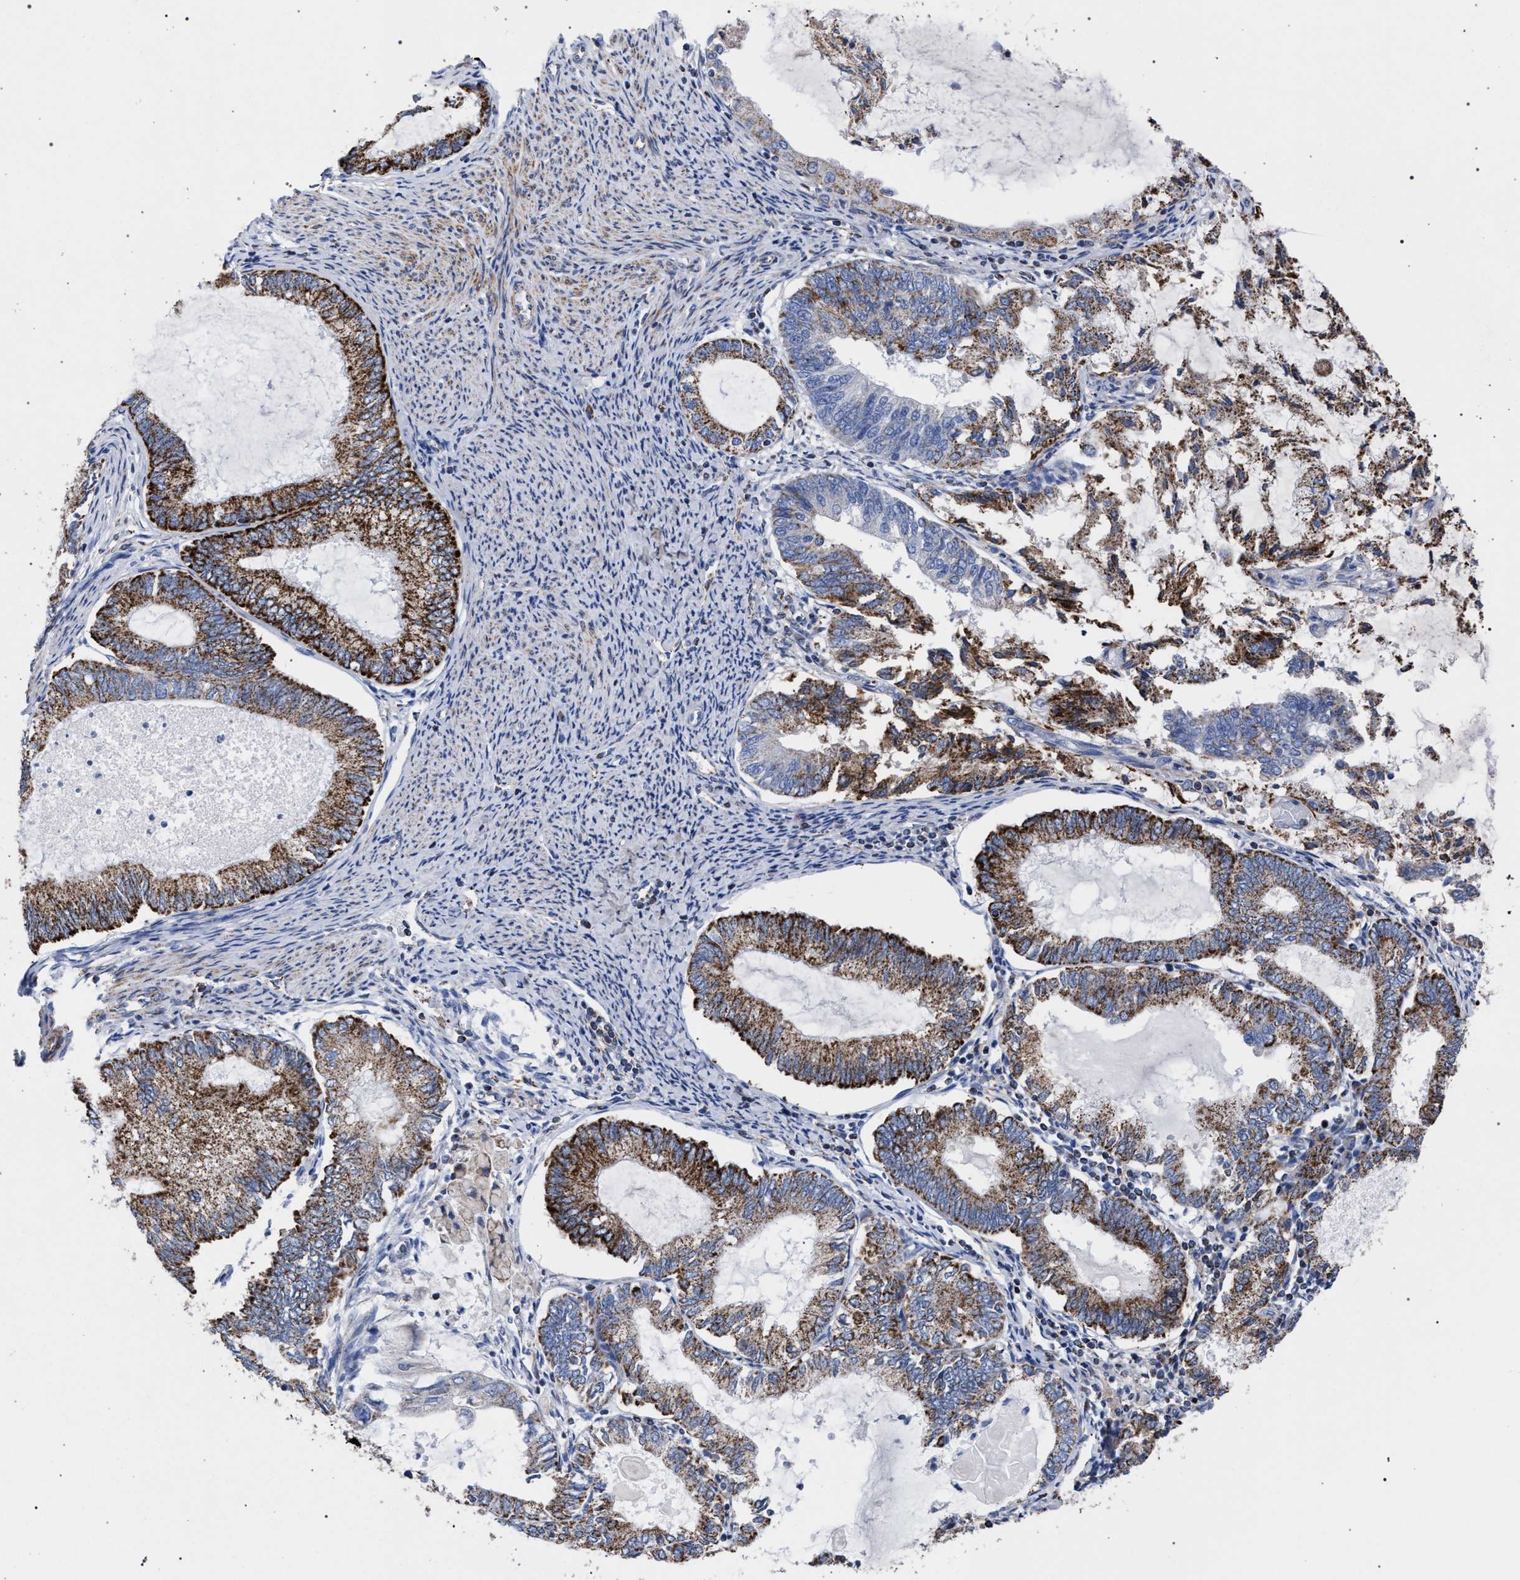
{"staining": {"intensity": "strong", "quantity": ">75%", "location": "cytoplasmic/membranous"}, "tissue": "endometrial cancer", "cell_type": "Tumor cells", "image_type": "cancer", "snomed": [{"axis": "morphology", "description": "Adenocarcinoma, NOS"}, {"axis": "topography", "description": "Endometrium"}], "caption": "Endometrial cancer tissue demonstrates strong cytoplasmic/membranous staining in about >75% of tumor cells", "gene": "ACADS", "patient": {"sex": "female", "age": 86}}